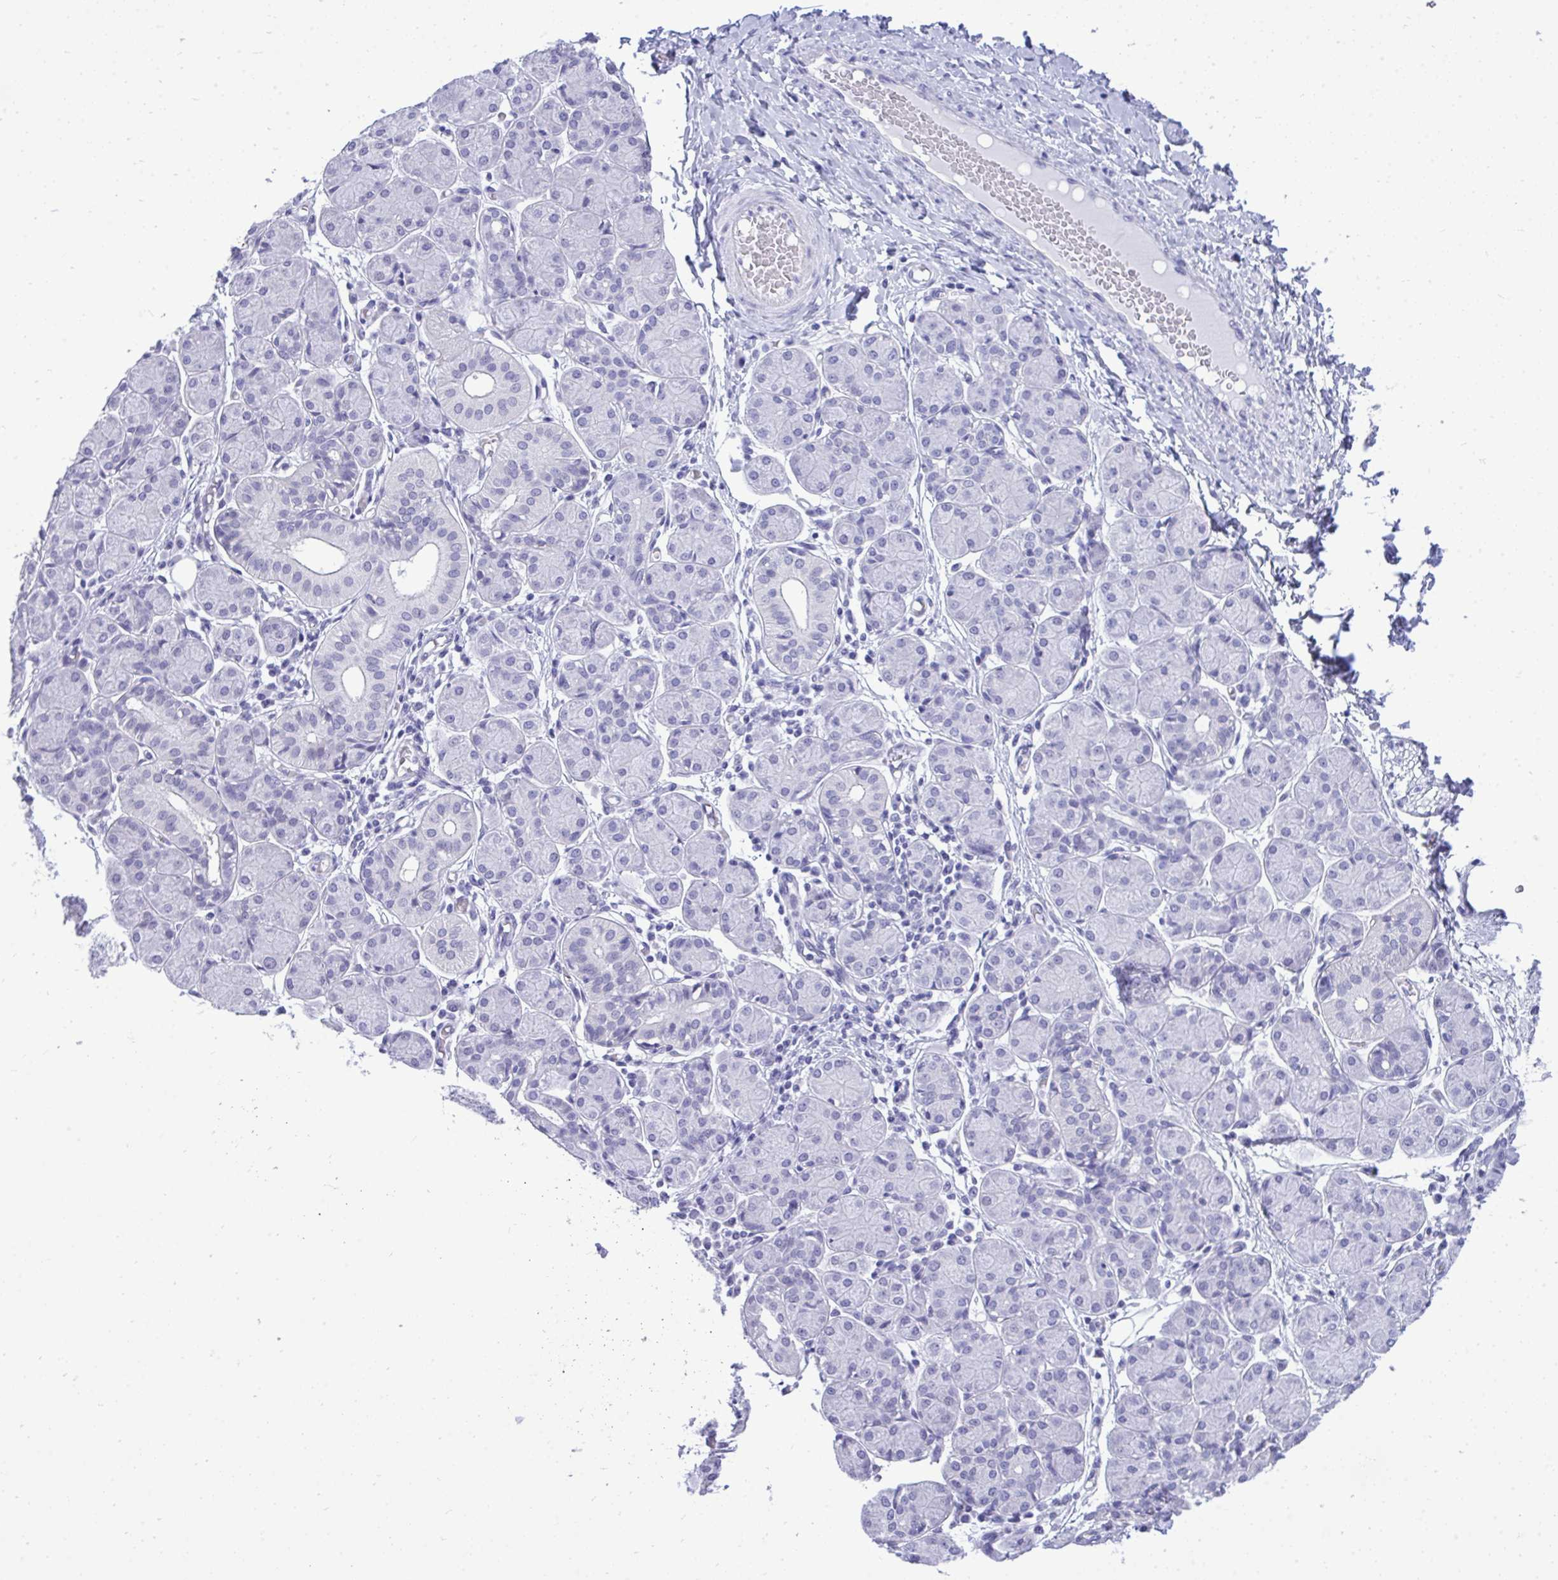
{"staining": {"intensity": "negative", "quantity": "none", "location": "none"}, "tissue": "salivary gland", "cell_type": "Glandular cells", "image_type": "normal", "snomed": [{"axis": "morphology", "description": "Normal tissue, NOS"}, {"axis": "morphology", "description": "Inflammation, NOS"}, {"axis": "topography", "description": "Lymph node"}, {"axis": "topography", "description": "Salivary gland"}], "caption": "IHC micrograph of unremarkable human salivary gland stained for a protein (brown), which exhibits no positivity in glandular cells.", "gene": "PRM2", "patient": {"sex": "male", "age": 3}}